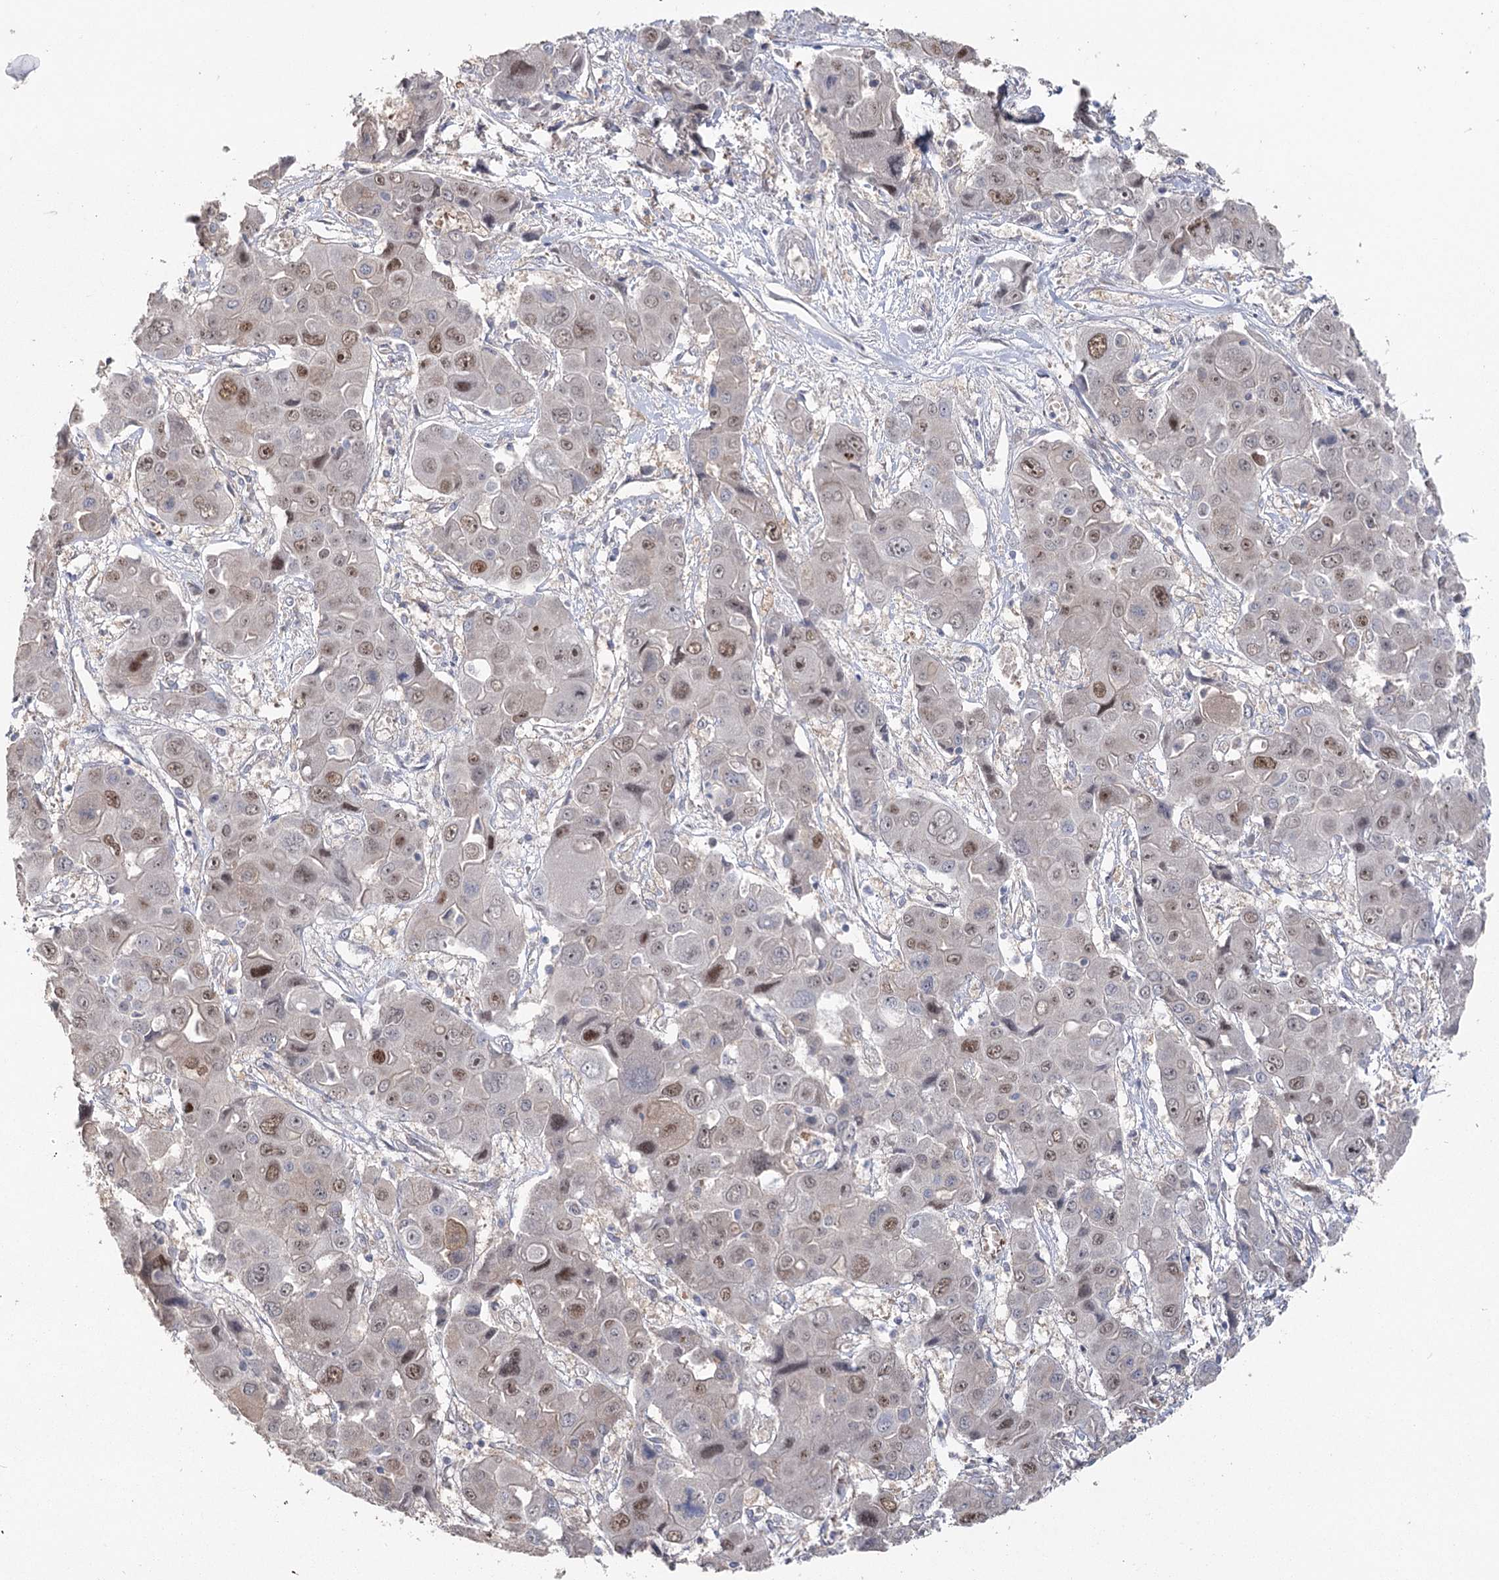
{"staining": {"intensity": "moderate", "quantity": "<25%", "location": "nuclear"}, "tissue": "liver cancer", "cell_type": "Tumor cells", "image_type": "cancer", "snomed": [{"axis": "morphology", "description": "Cholangiocarcinoma"}, {"axis": "topography", "description": "Liver"}], "caption": "IHC (DAB) staining of human liver cholangiocarcinoma displays moderate nuclear protein staining in about <25% of tumor cells. (DAB (3,3'-diaminobenzidine) = brown stain, brightfield microscopy at high magnification).", "gene": "MAP3K13", "patient": {"sex": "male", "age": 67}}